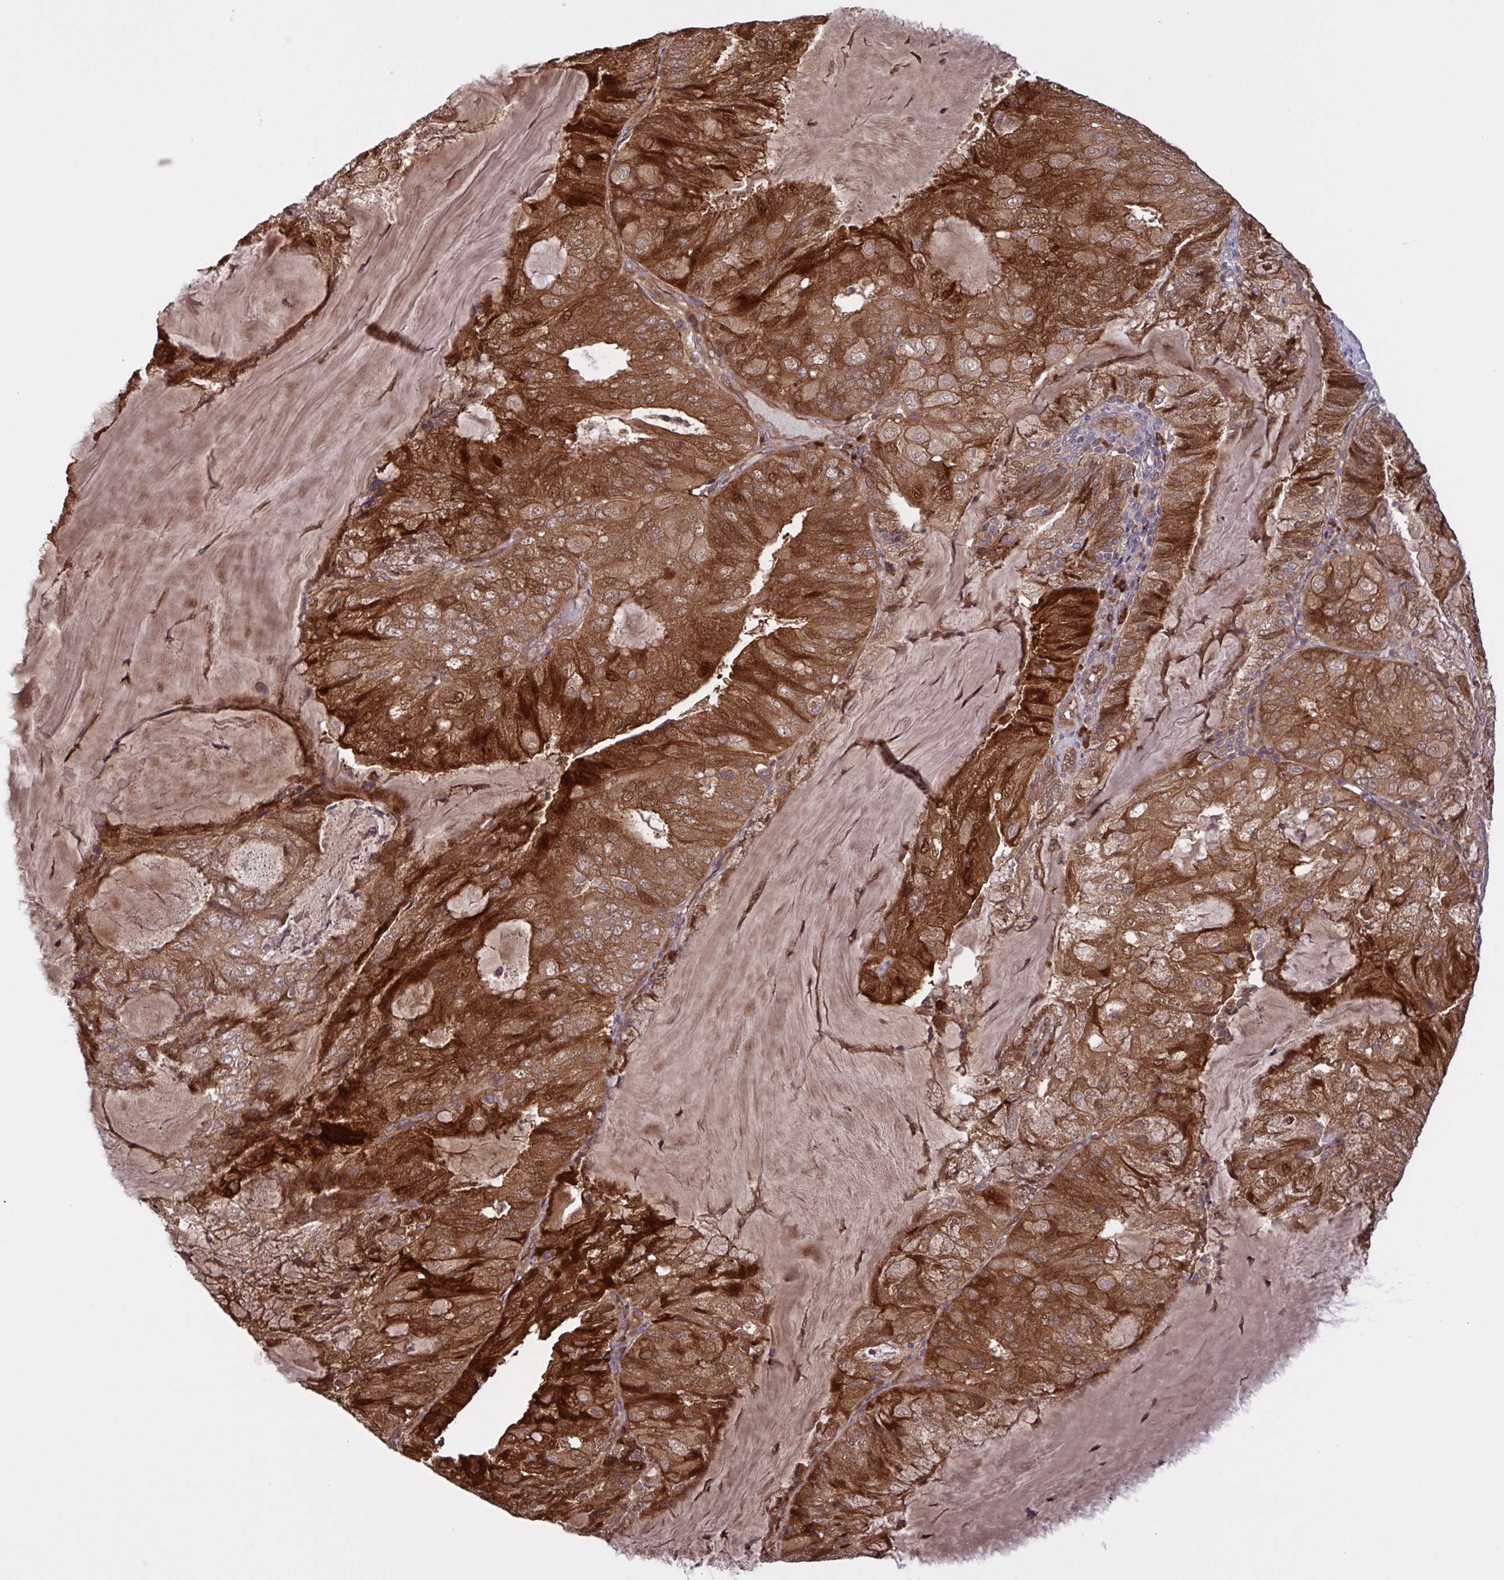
{"staining": {"intensity": "strong", "quantity": ">75%", "location": "cytoplasmic/membranous"}, "tissue": "endometrial cancer", "cell_type": "Tumor cells", "image_type": "cancer", "snomed": [{"axis": "morphology", "description": "Adenocarcinoma, NOS"}, {"axis": "topography", "description": "Endometrium"}], "caption": "Immunohistochemistry photomicrograph of endometrial cancer (adenocarcinoma) stained for a protein (brown), which demonstrates high levels of strong cytoplasmic/membranous expression in about >75% of tumor cells.", "gene": "INTS10", "patient": {"sex": "female", "age": 81}}